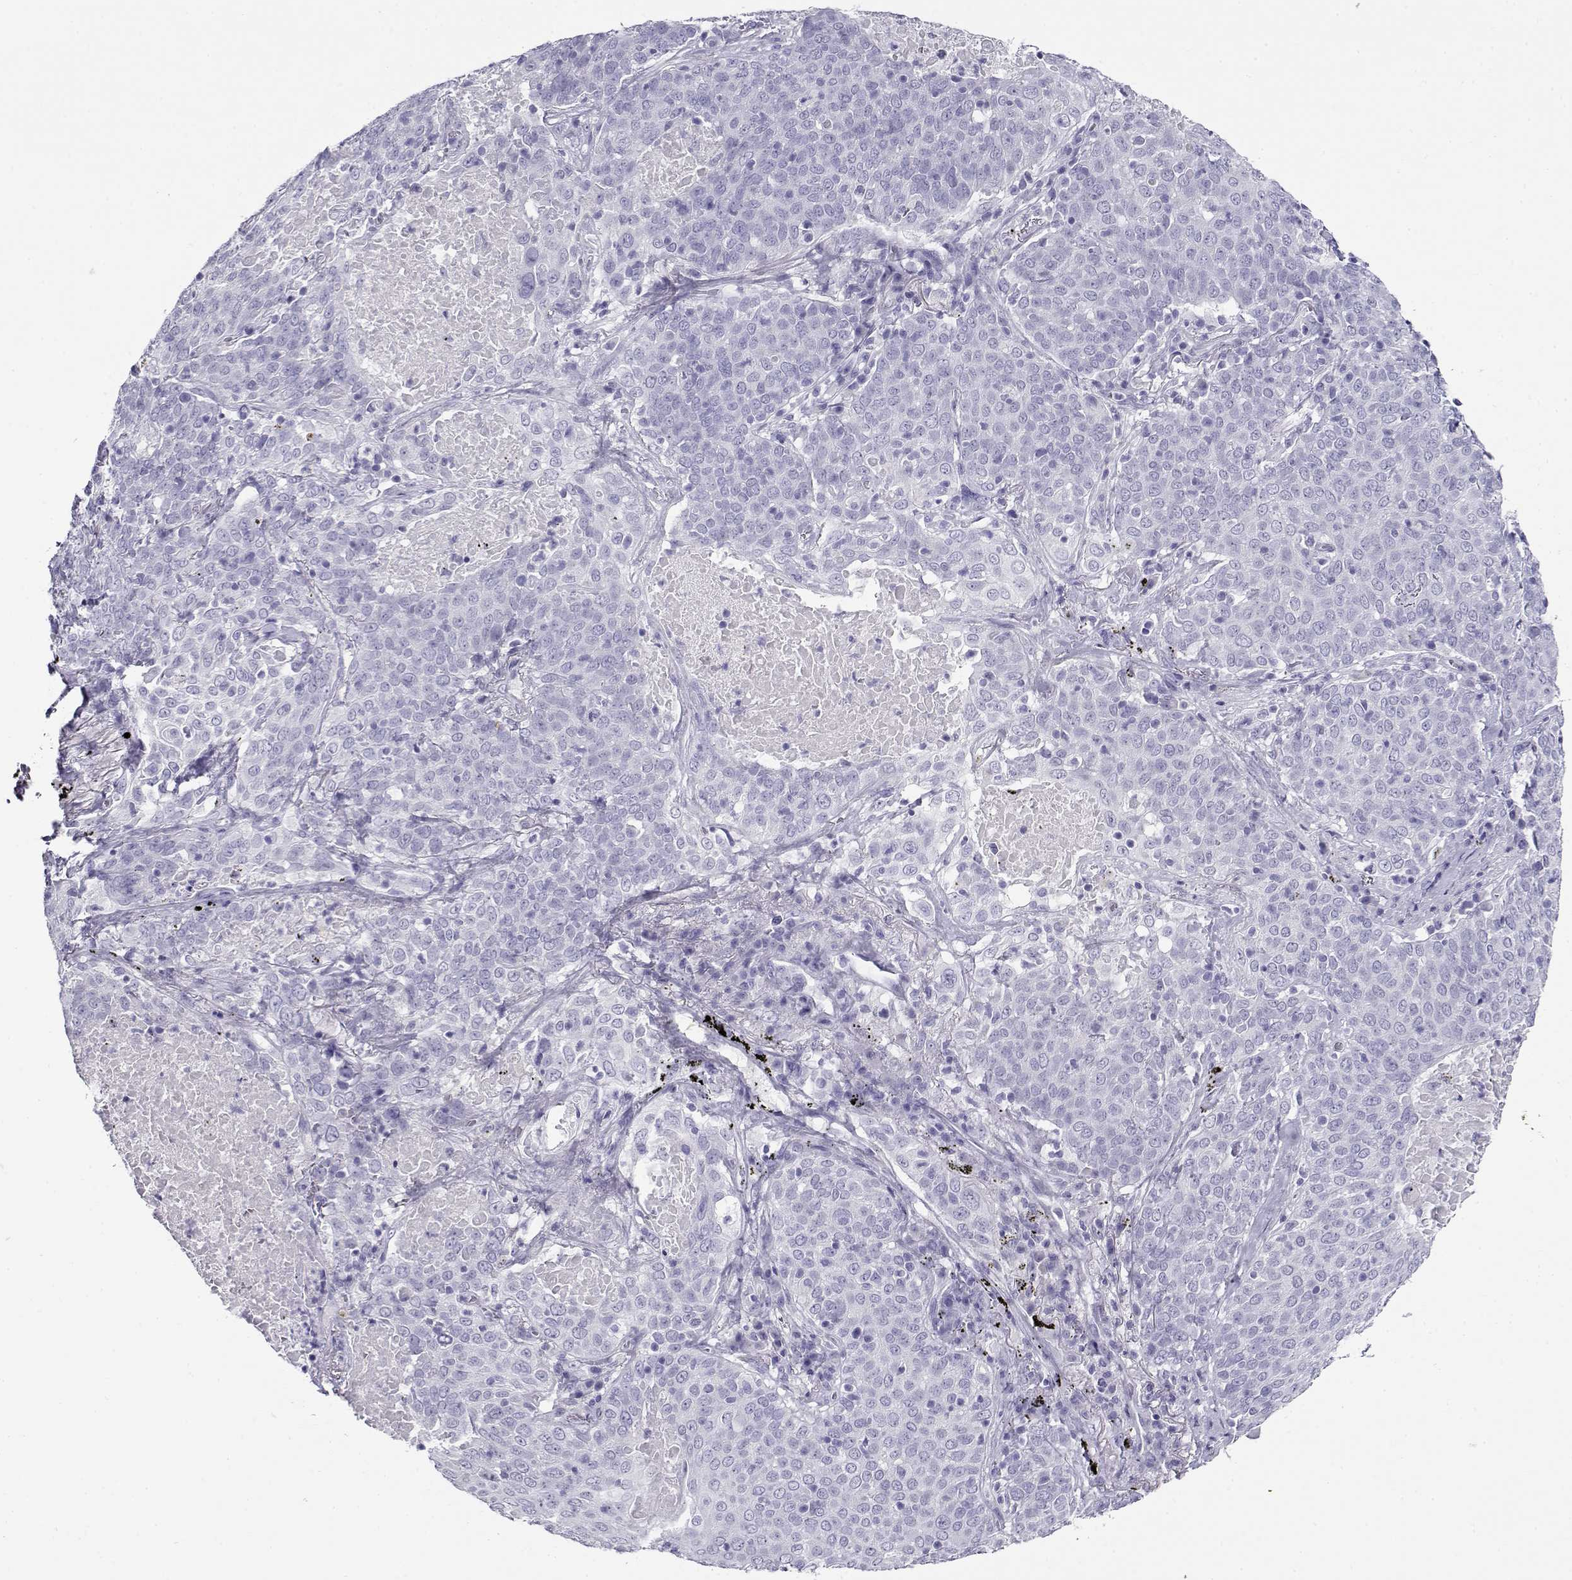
{"staining": {"intensity": "negative", "quantity": "none", "location": "none"}, "tissue": "lung cancer", "cell_type": "Tumor cells", "image_type": "cancer", "snomed": [{"axis": "morphology", "description": "Squamous cell carcinoma, NOS"}, {"axis": "topography", "description": "Lung"}], "caption": "Lung cancer was stained to show a protein in brown. There is no significant staining in tumor cells.", "gene": "CABS1", "patient": {"sex": "male", "age": 82}}